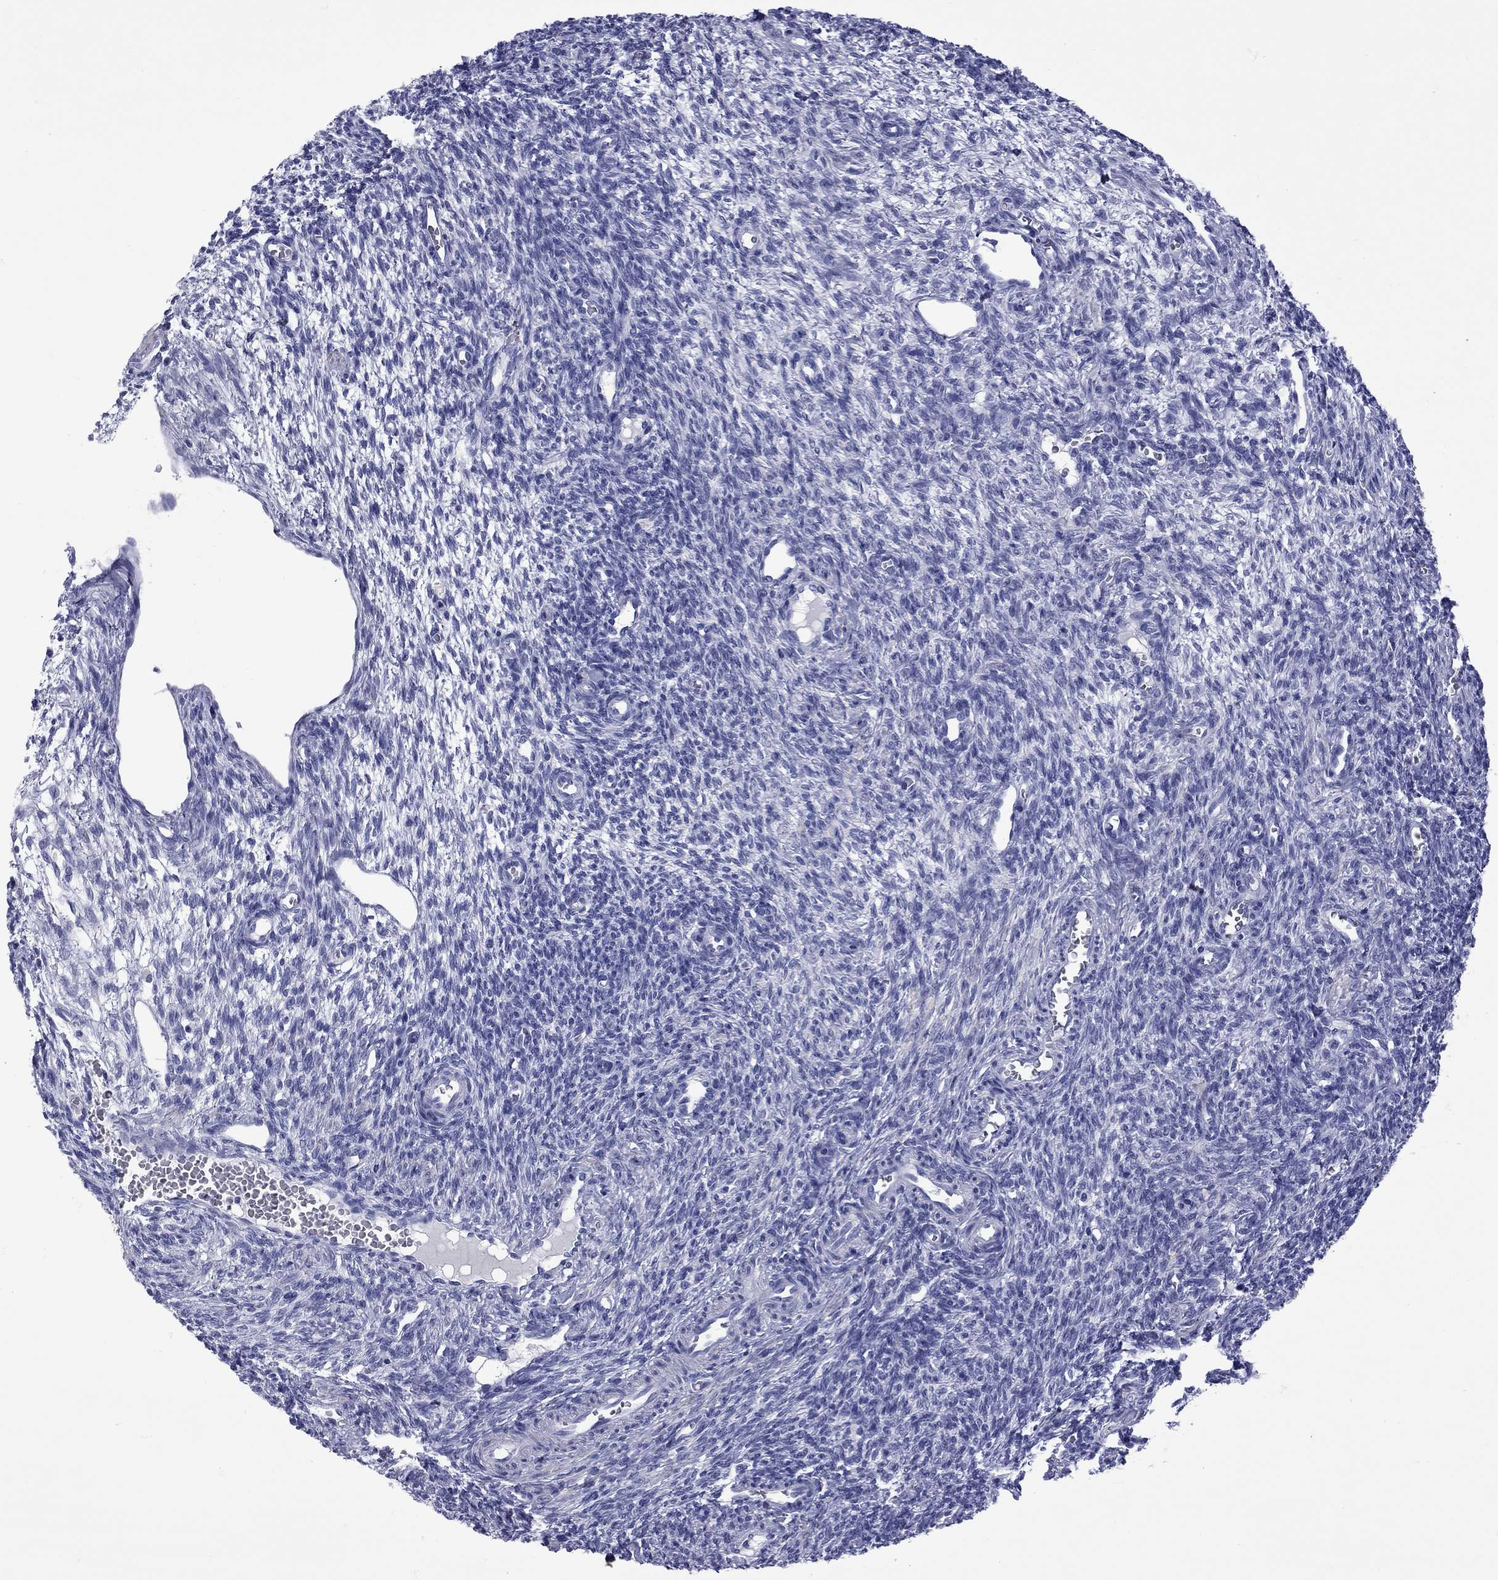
{"staining": {"intensity": "negative", "quantity": "none", "location": "none"}, "tissue": "ovary", "cell_type": "Follicle cells", "image_type": "normal", "snomed": [{"axis": "morphology", "description": "Normal tissue, NOS"}, {"axis": "topography", "description": "Ovary"}], "caption": "This is an immunohistochemistry (IHC) photomicrograph of normal ovary. There is no expression in follicle cells.", "gene": "EPPIN", "patient": {"sex": "female", "age": 27}}